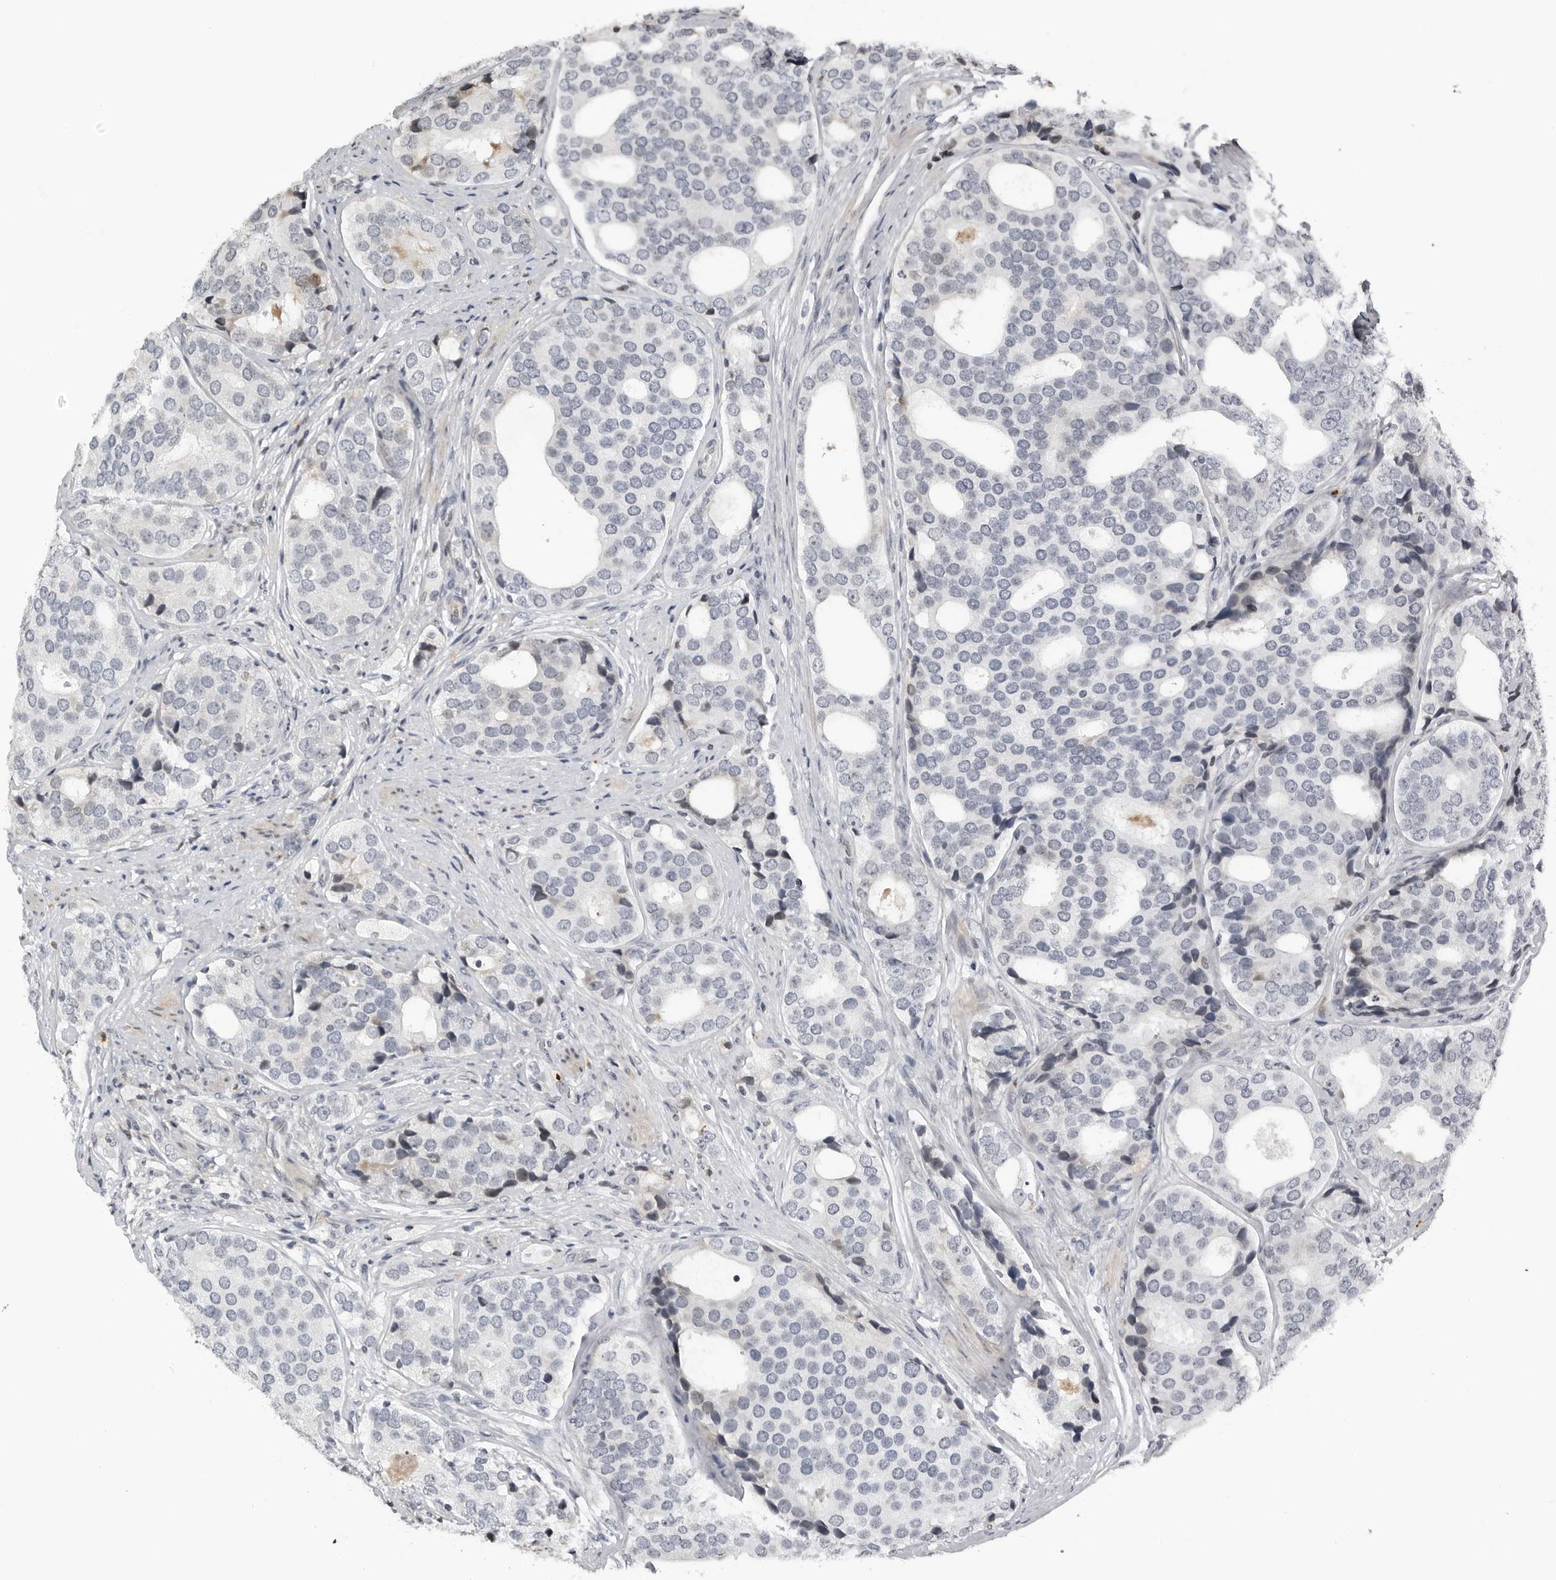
{"staining": {"intensity": "moderate", "quantity": "<25%", "location": "cytoplasmic/membranous"}, "tissue": "prostate cancer", "cell_type": "Tumor cells", "image_type": "cancer", "snomed": [{"axis": "morphology", "description": "Adenocarcinoma, High grade"}, {"axis": "topography", "description": "Prostate"}], "caption": "Tumor cells exhibit moderate cytoplasmic/membranous staining in approximately <25% of cells in prostate cancer. (DAB (3,3'-diaminobenzidine) = brown stain, brightfield microscopy at high magnification).", "gene": "CXCR5", "patient": {"sex": "male", "age": 56}}